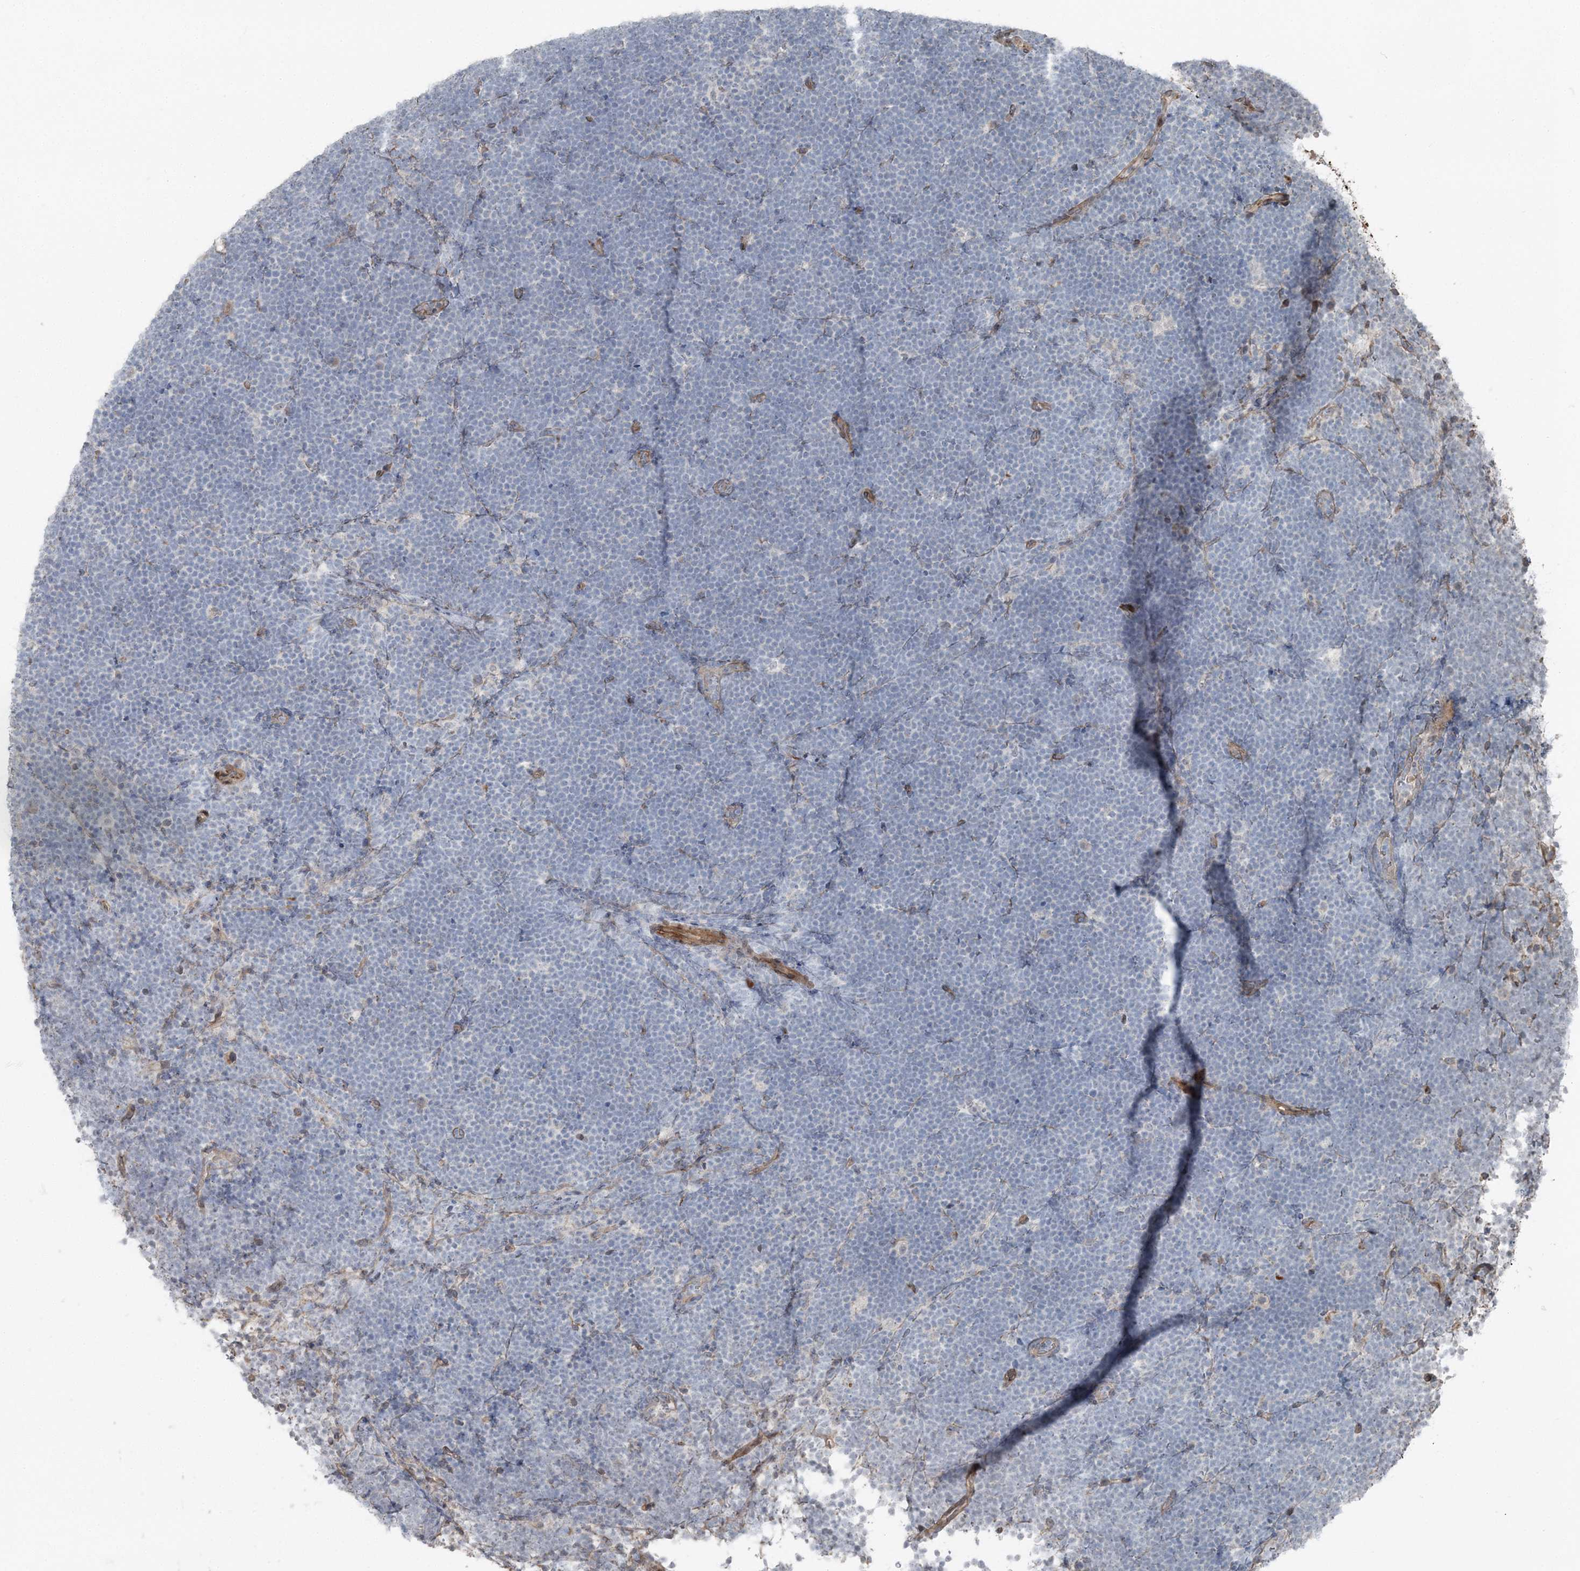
{"staining": {"intensity": "negative", "quantity": "none", "location": "none"}, "tissue": "lymphoma", "cell_type": "Tumor cells", "image_type": "cancer", "snomed": [{"axis": "morphology", "description": "Malignant lymphoma, non-Hodgkin's type, High grade"}, {"axis": "topography", "description": "Lymph node"}], "caption": "Immunohistochemical staining of lymphoma reveals no significant staining in tumor cells.", "gene": "FBXL17", "patient": {"sex": "male", "age": 13}}